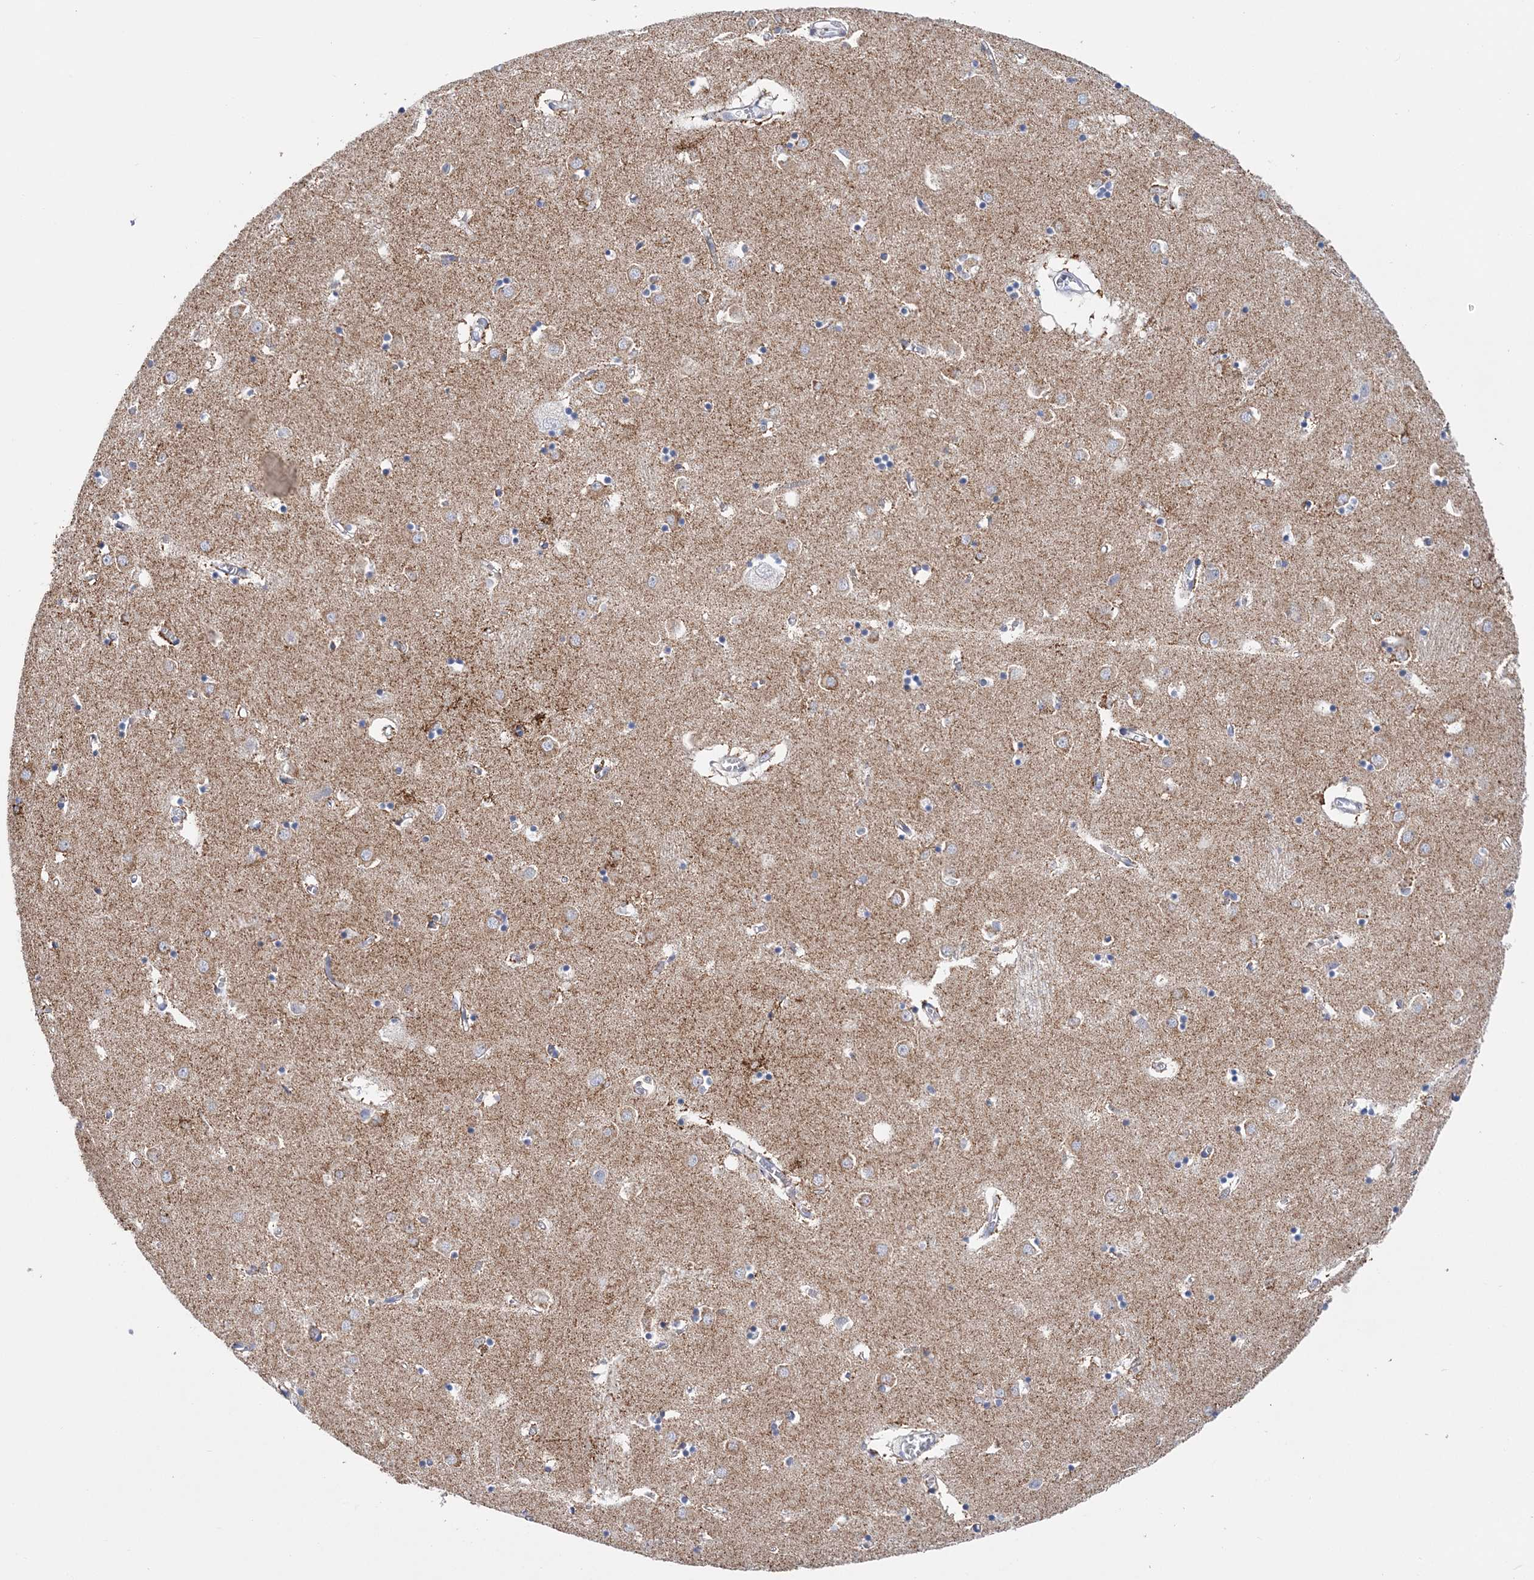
{"staining": {"intensity": "strong", "quantity": "<25%", "location": "cytoplasmic/membranous"}, "tissue": "caudate", "cell_type": "Glial cells", "image_type": "normal", "snomed": [{"axis": "morphology", "description": "Normal tissue, NOS"}, {"axis": "topography", "description": "Lateral ventricle wall"}], "caption": "Glial cells reveal medium levels of strong cytoplasmic/membranous expression in about <25% of cells in benign caudate.", "gene": "NIT2", "patient": {"sex": "male", "age": 70}}